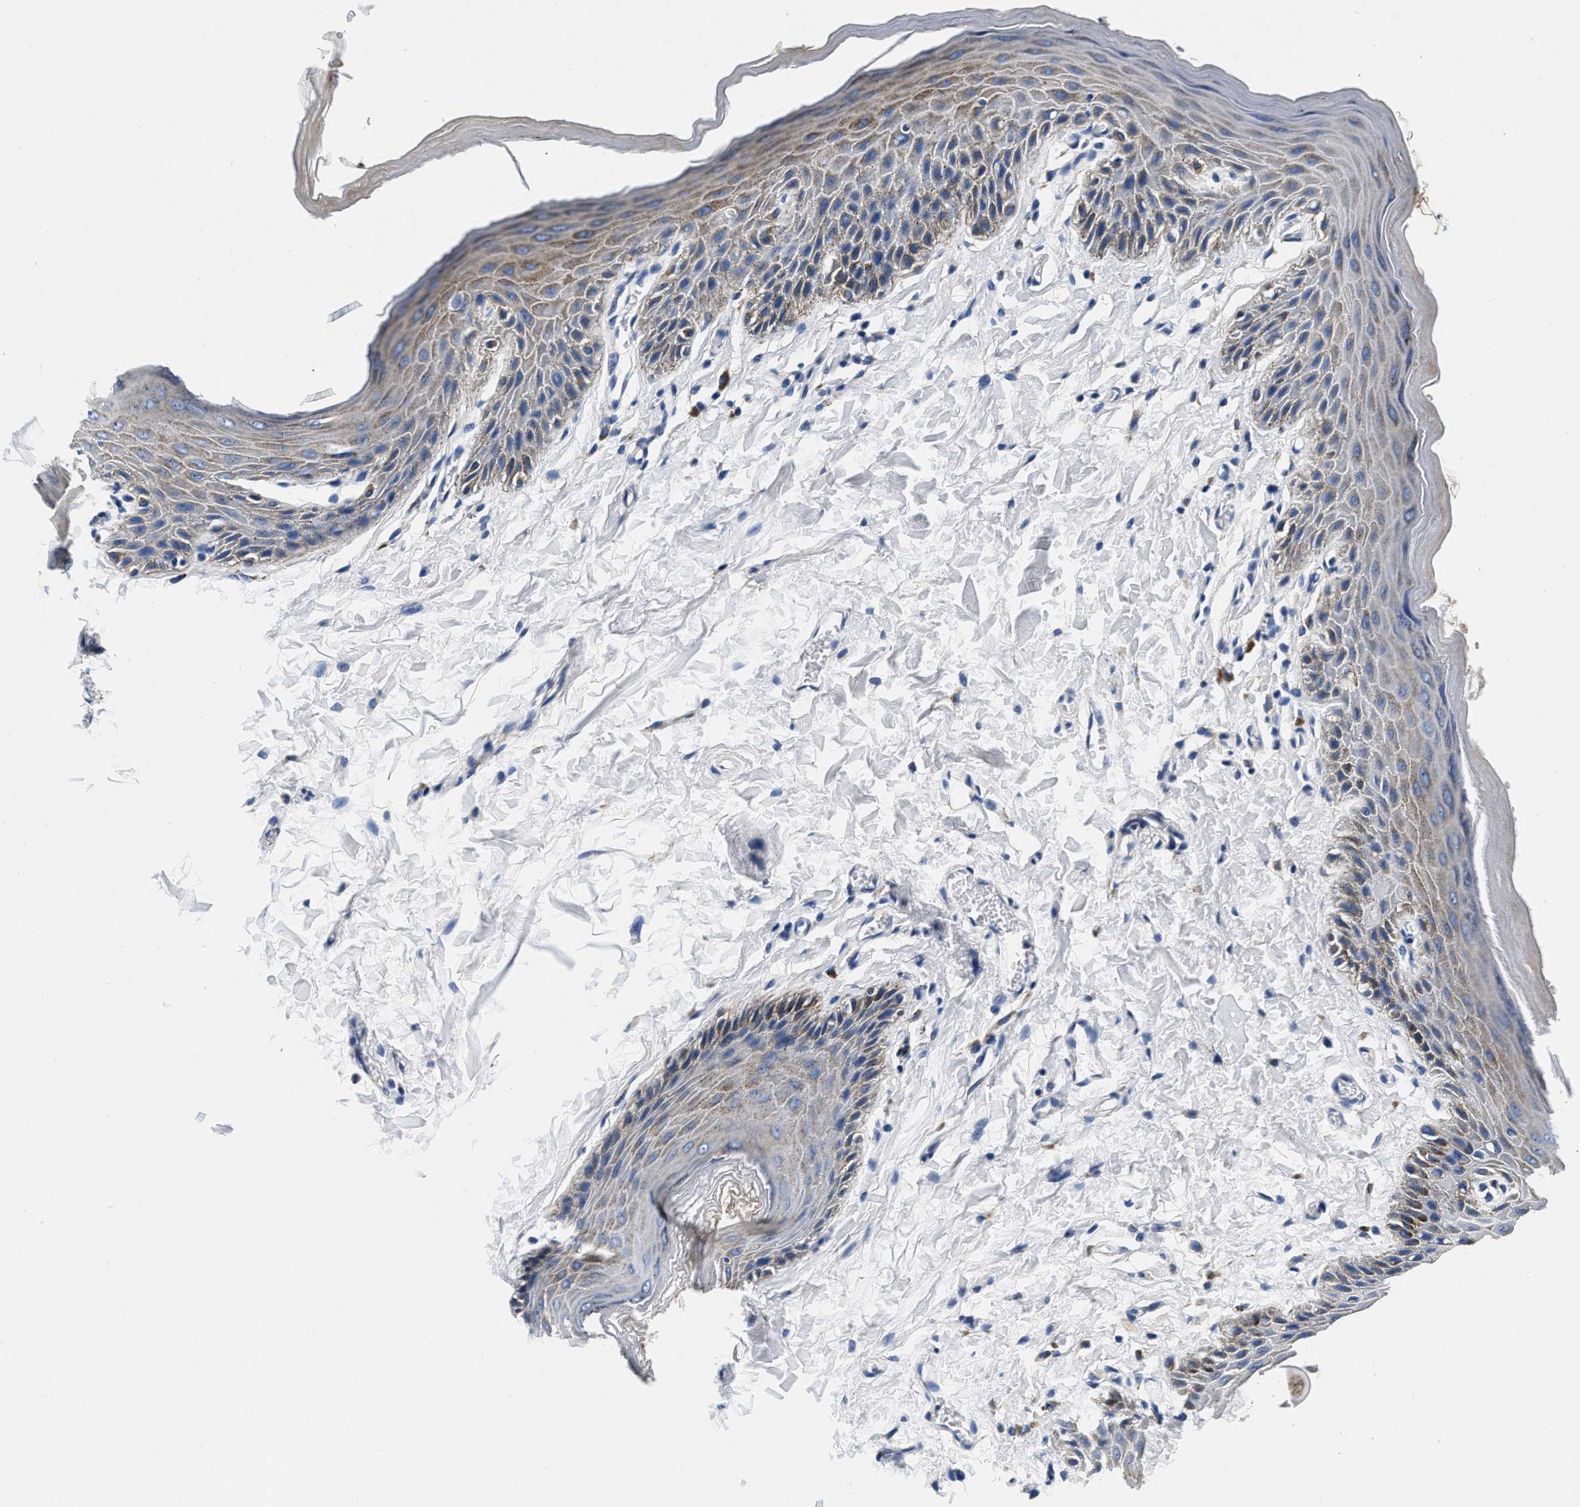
{"staining": {"intensity": "moderate", "quantity": "<25%", "location": "cytoplasmic/membranous"}, "tissue": "skin", "cell_type": "Epidermal cells", "image_type": "normal", "snomed": [{"axis": "morphology", "description": "Normal tissue, NOS"}, {"axis": "topography", "description": "Anal"}], "caption": "IHC micrograph of benign skin: human skin stained using IHC shows low levels of moderate protein expression localized specifically in the cytoplasmic/membranous of epidermal cells, appearing as a cytoplasmic/membranous brown color.", "gene": "GRN", "patient": {"sex": "male", "age": 44}}